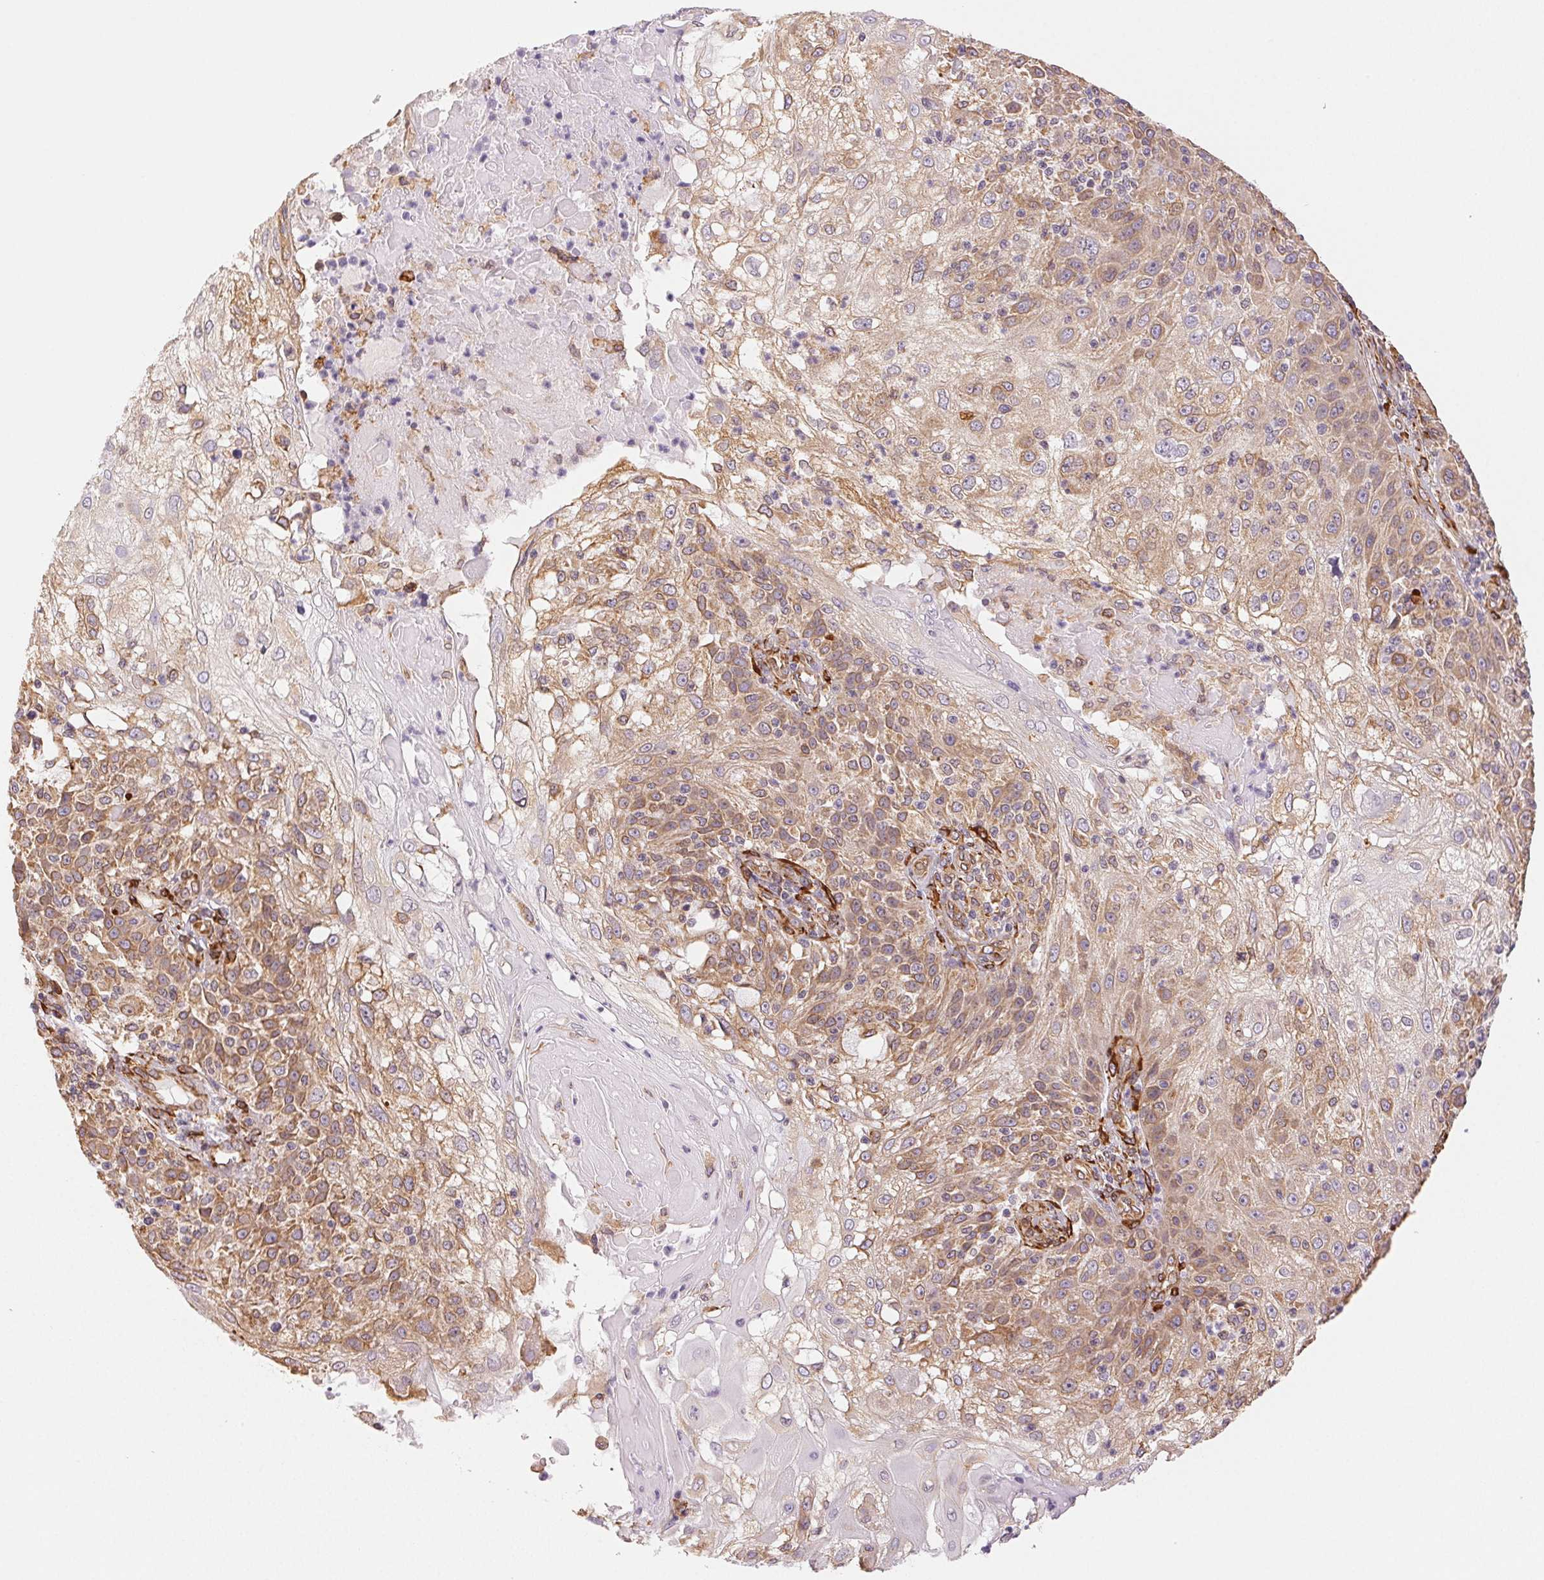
{"staining": {"intensity": "moderate", "quantity": ">75%", "location": "cytoplasmic/membranous"}, "tissue": "skin cancer", "cell_type": "Tumor cells", "image_type": "cancer", "snomed": [{"axis": "morphology", "description": "Normal tissue, NOS"}, {"axis": "morphology", "description": "Squamous cell carcinoma, NOS"}, {"axis": "topography", "description": "Skin"}], "caption": "This is an image of IHC staining of squamous cell carcinoma (skin), which shows moderate expression in the cytoplasmic/membranous of tumor cells.", "gene": "RCN3", "patient": {"sex": "female", "age": 83}}